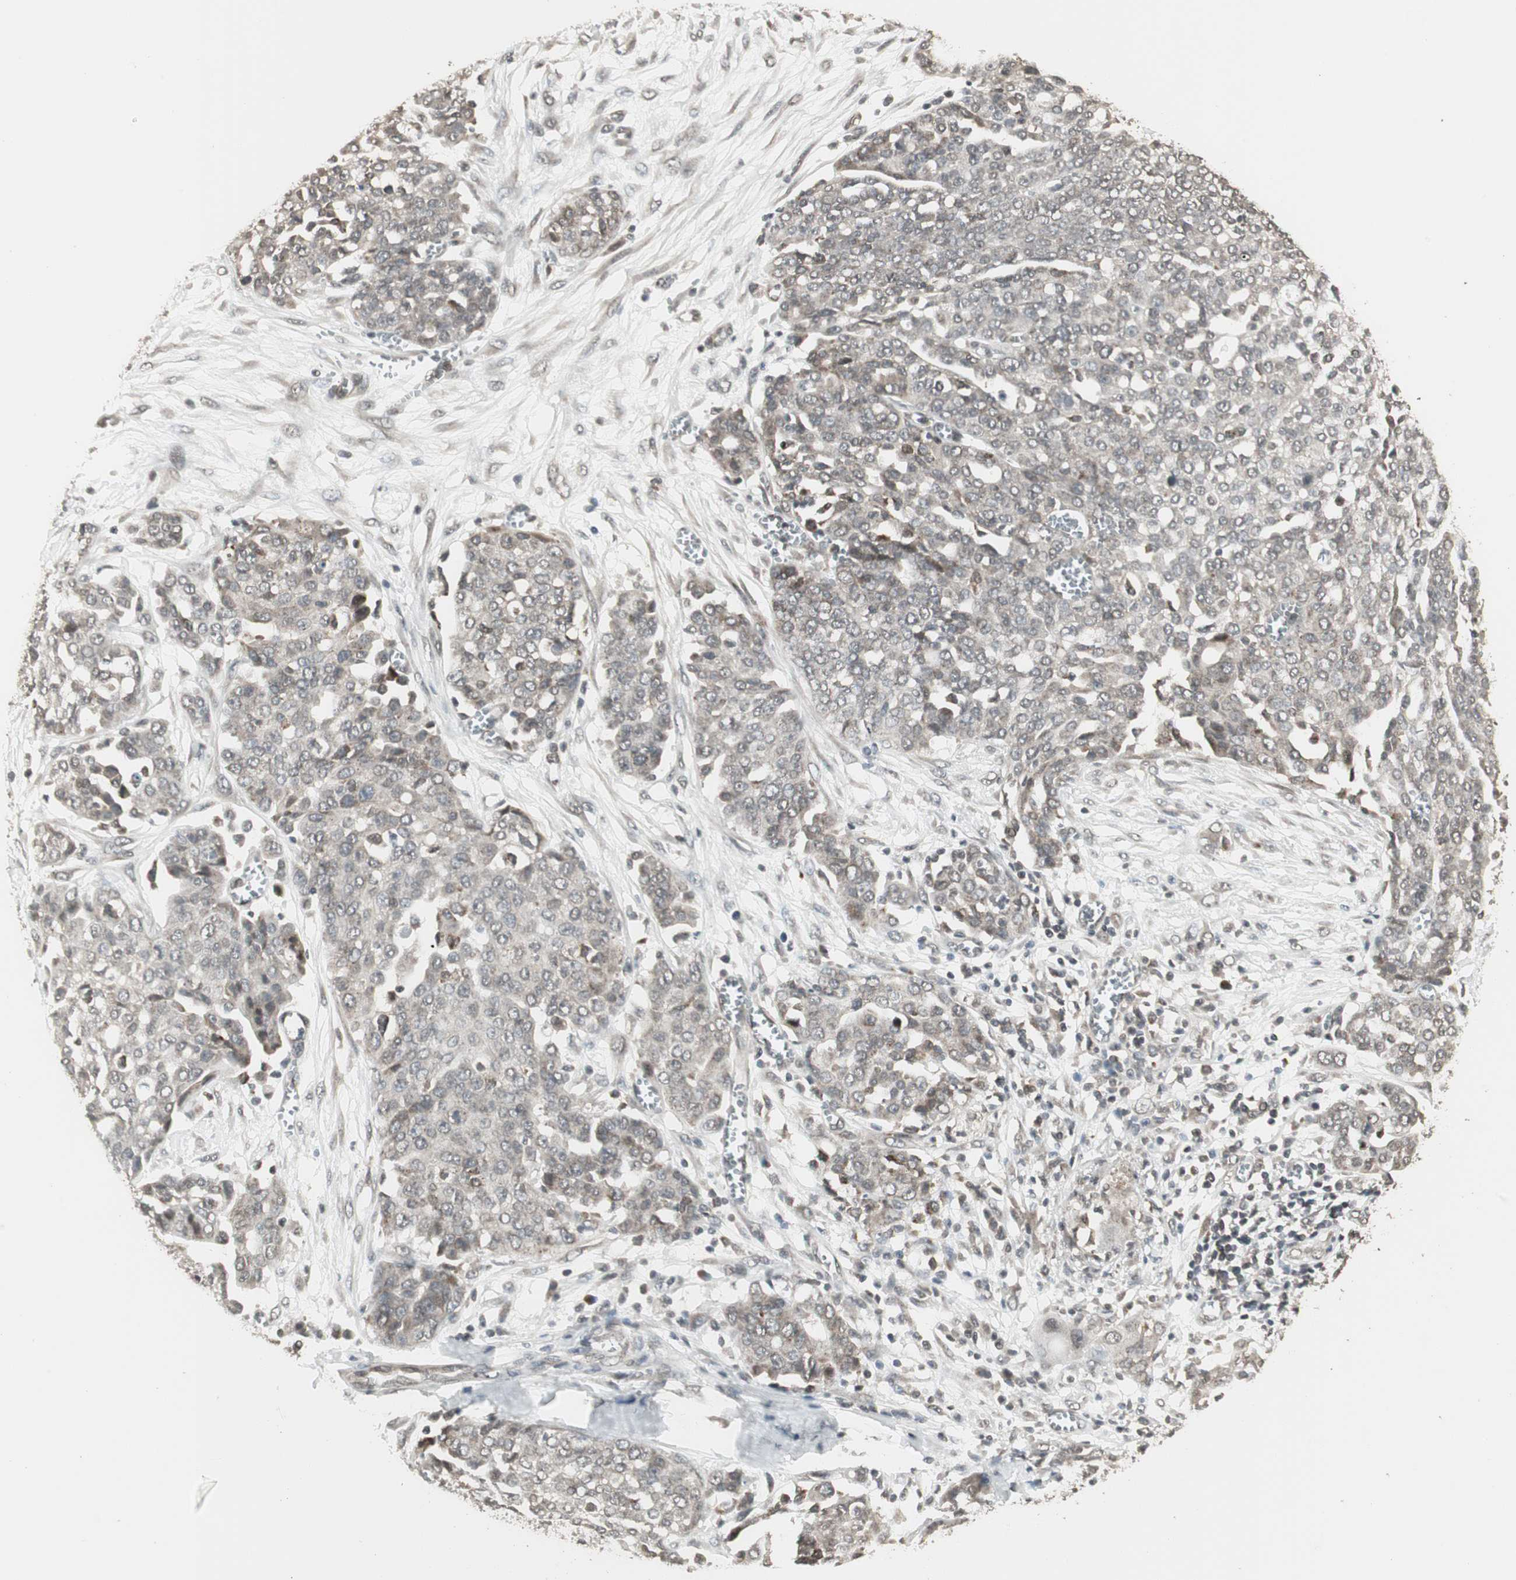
{"staining": {"intensity": "weak", "quantity": "<25%", "location": "cytoplasmic/membranous,nuclear"}, "tissue": "ovarian cancer", "cell_type": "Tumor cells", "image_type": "cancer", "snomed": [{"axis": "morphology", "description": "Cystadenocarcinoma, serous, NOS"}, {"axis": "topography", "description": "Soft tissue"}, {"axis": "topography", "description": "Ovary"}], "caption": "This is a image of immunohistochemistry (IHC) staining of ovarian cancer, which shows no expression in tumor cells.", "gene": "CBLC", "patient": {"sex": "female", "age": 57}}